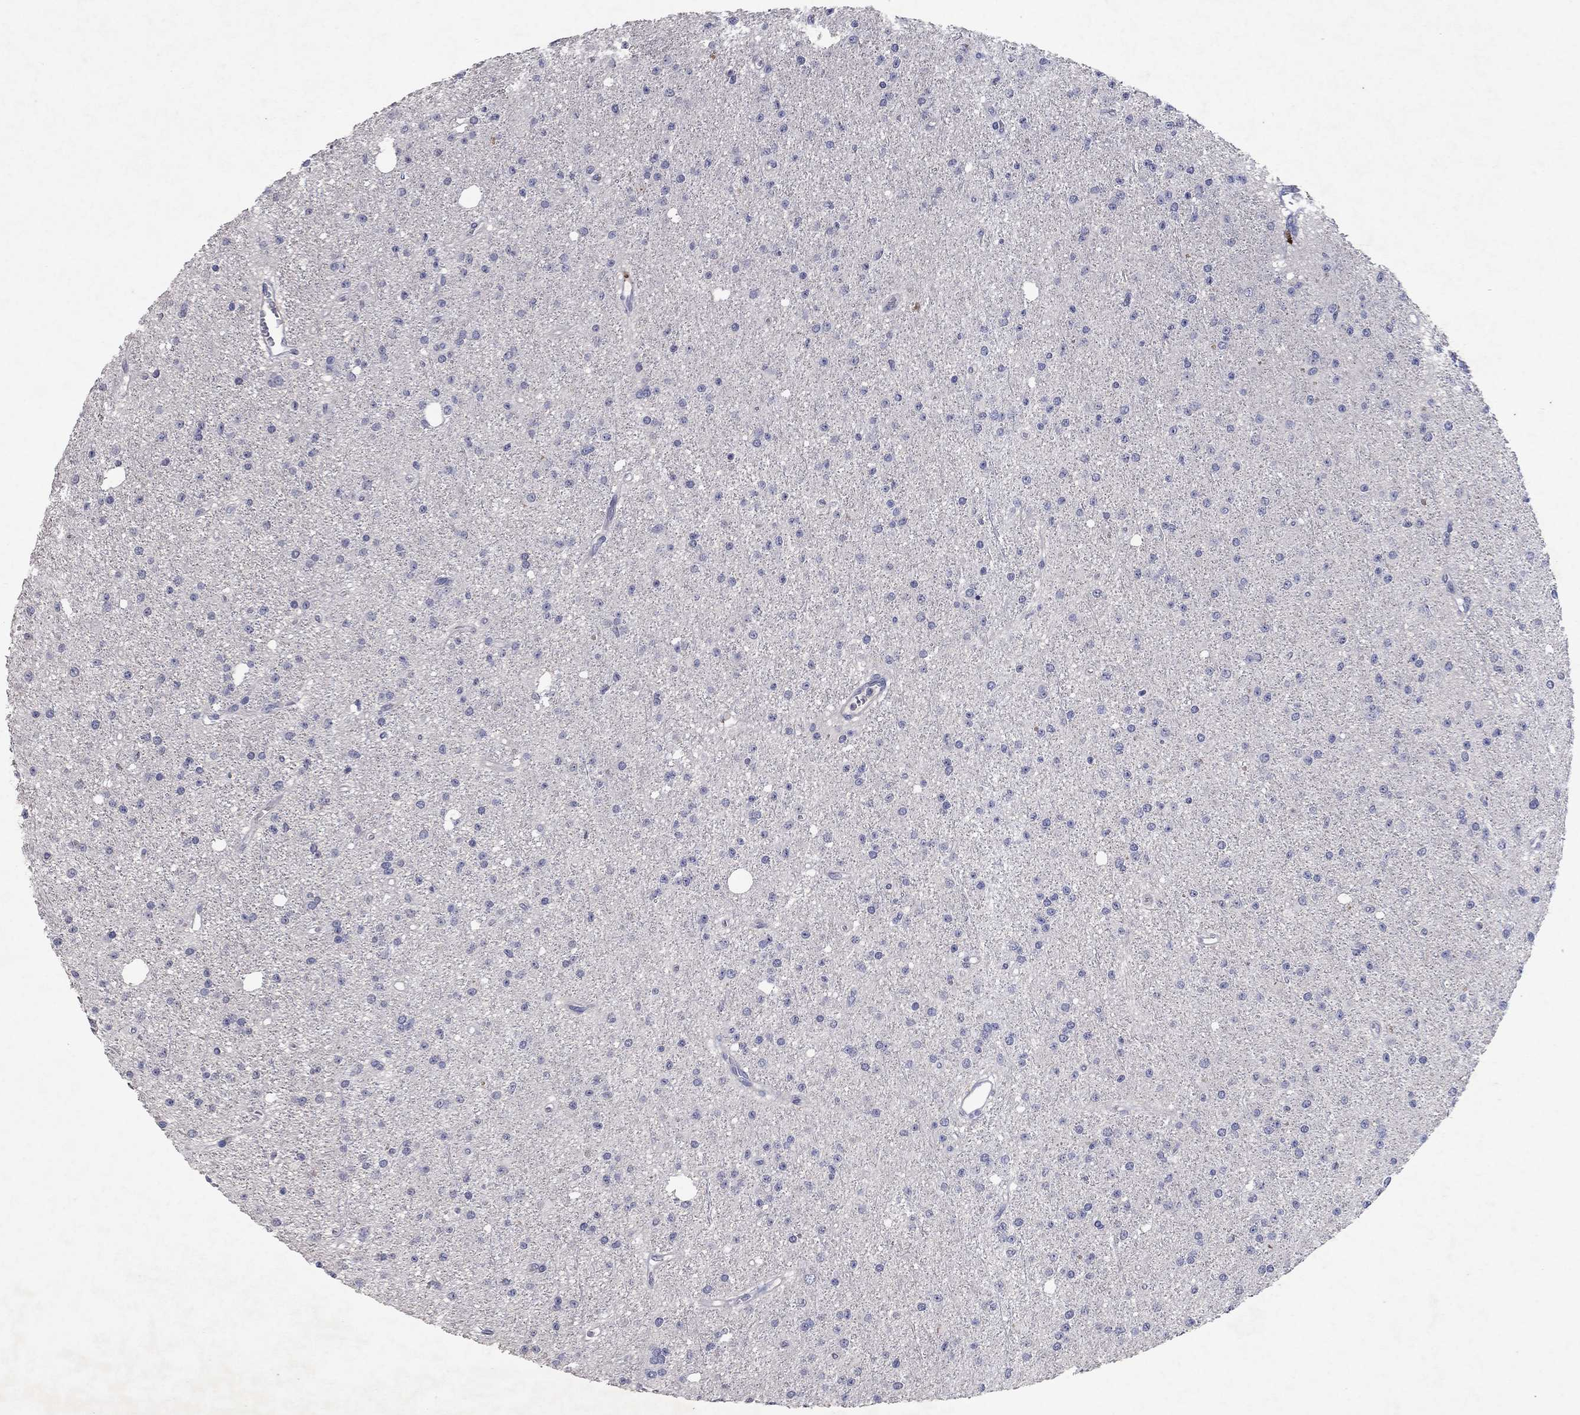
{"staining": {"intensity": "negative", "quantity": "none", "location": "none"}, "tissue": "glioma", "cell_type": "Tumor cells", "image_type": "cancer", "snomed": [{"axis": "morphology", "description": "Glioma, malignant, Low grade"}, {"axis": "topography", "description": "Brain"}], "caption": "This micrograph is of glioma stained with immunohistochemistry (IHC) to label a protein in brown with the nuclei are counter-stained blue. There is no expression in tumor cells.", "gene": "KRT40", "patient": {"sex": "male", "age": 27}}